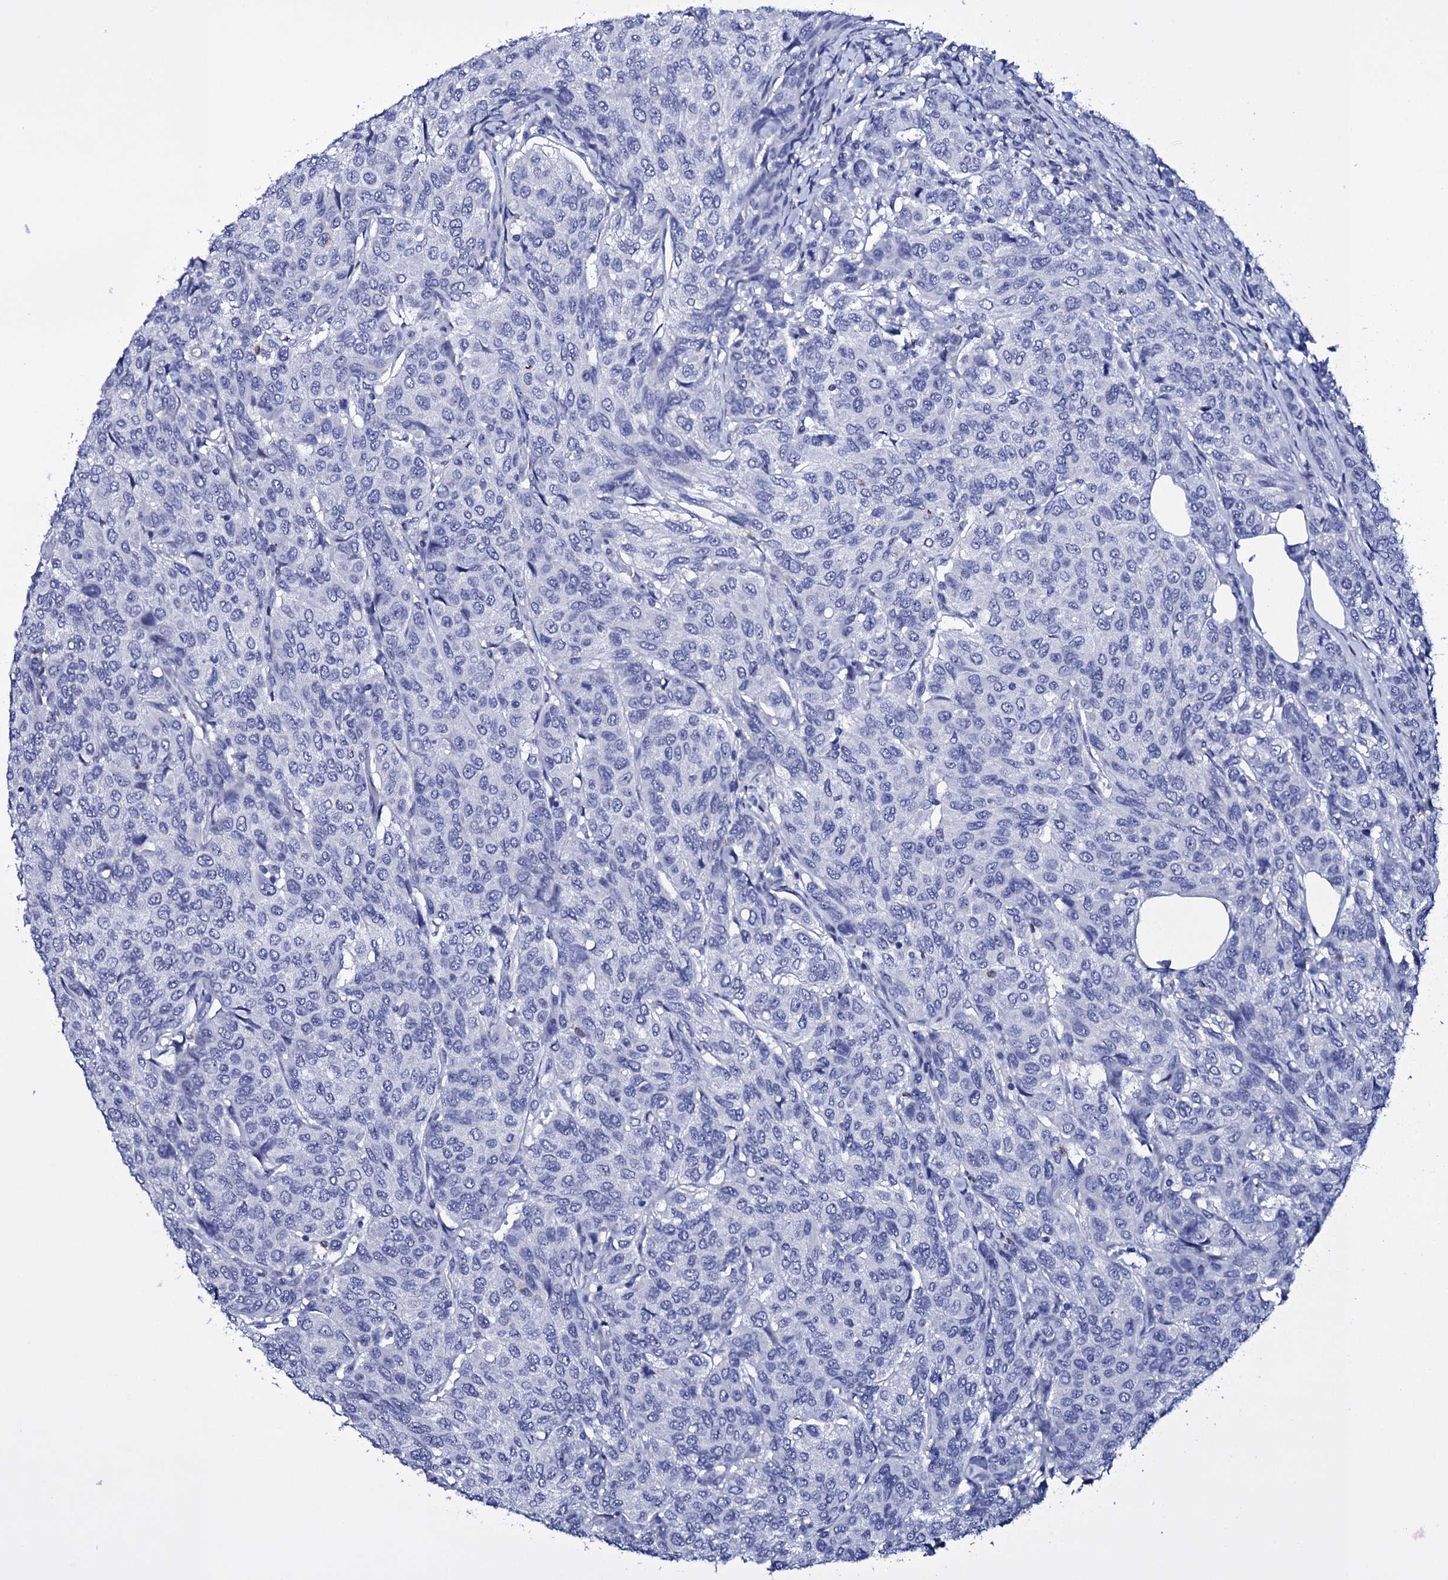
{"staining": {"intensity": "negative", "quantity": "none", "location": "none"}, "tissue": "breast cancer", "cell_type": "Tumor cells", "image_type": "cancer", "snomed": [{"axis": "morphology", "description": "Duct carcinoma"}, {"axis": "topography", "description": "Breast"}], "caption": "This is an immunohistochemistry photomicrograph of breast cancer (infiltrating ductal carcinoma). There is no staining in tumor cells.", "gene": "ITPRID2", "patient": {"sex": "female", "age": 55}}